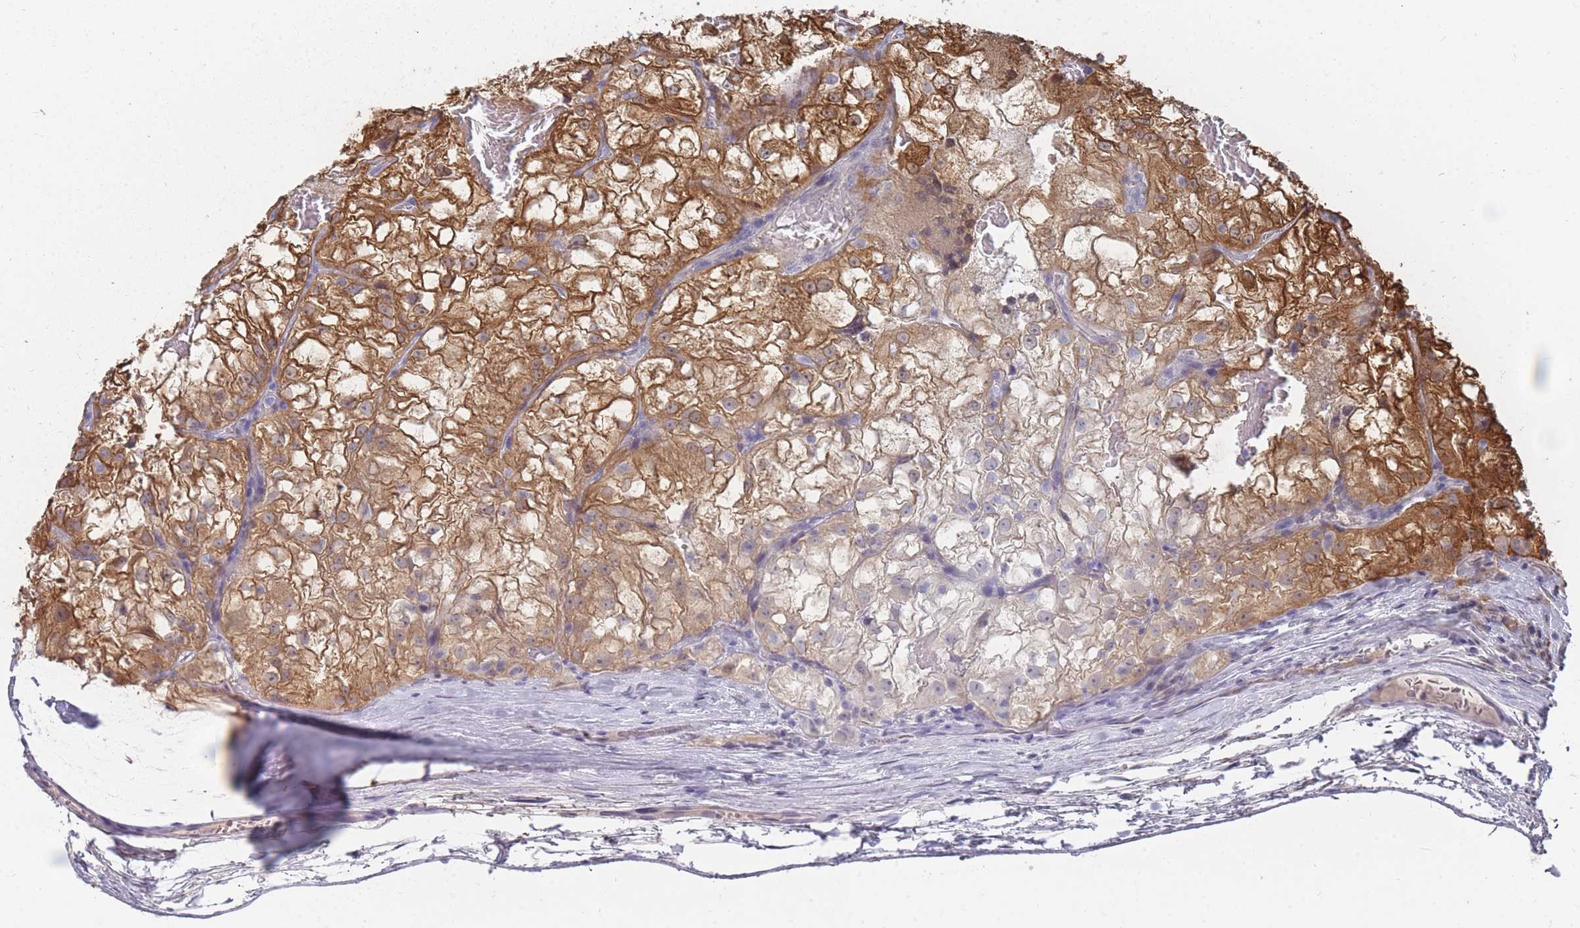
{"staining": {"intensity": "moderate", "quantity": ">75%", "location": "cytoplasmic/membranous,nuclear"}, "tissue": "renal cancer", "cell_type": "Tumor cells", "image_type": "cancer", "snomed": [{"axis": "morphology", "description": "Adenocarcinoma, NOS"}, {"axis": "topography", "description": "Kidney"}], "caption": "Approximately >75% of tumor cells in human adenocarcinoma (renal) demonstrate moderate cytoplasmic/membranous and nuclear protein staining as visualized by brown immunohistochemical staining.", "gene": "GINS1", "patient": {"sex": "female", "age": 72}}